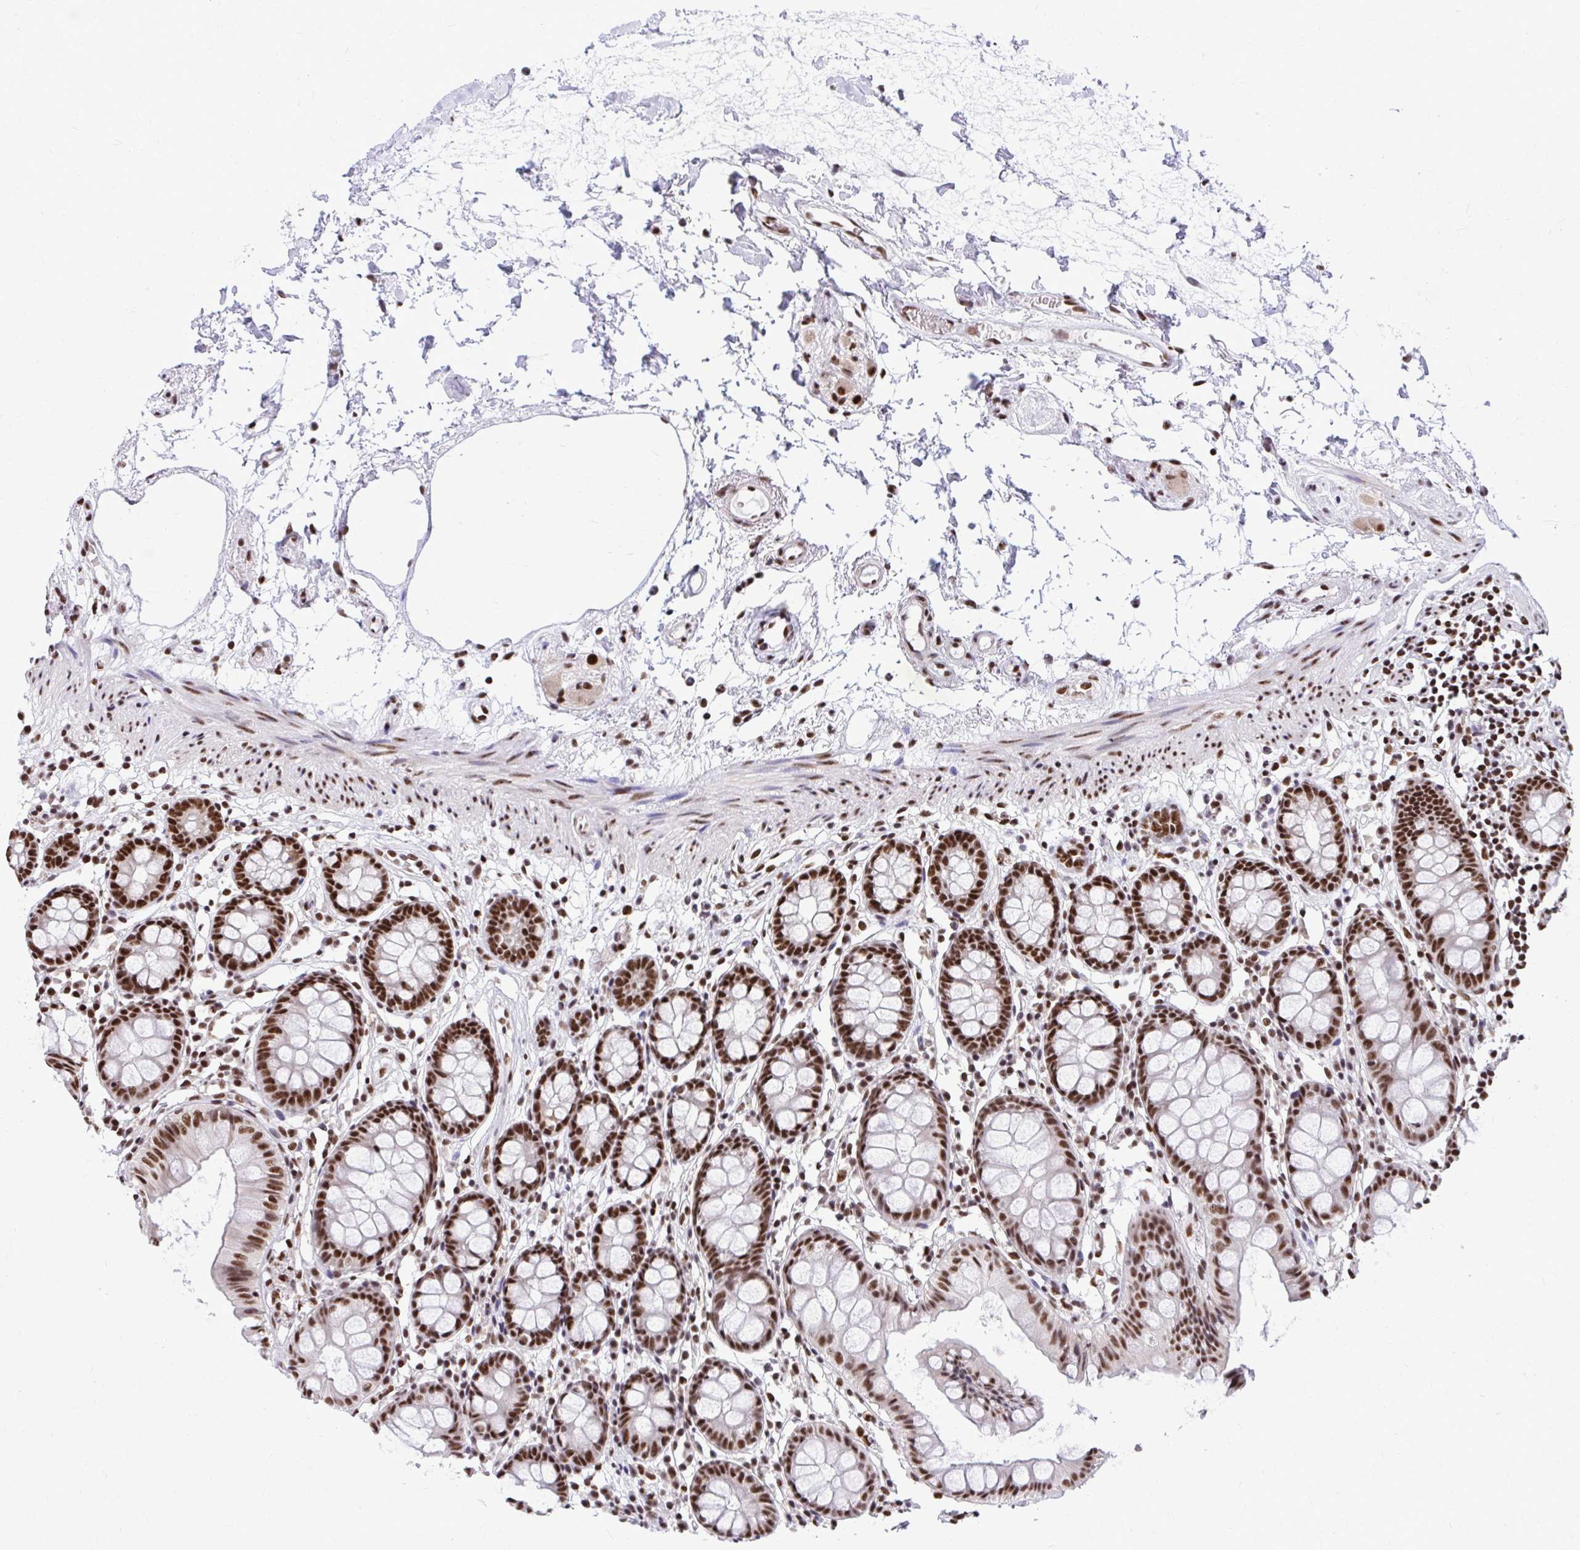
{"staining": {"intensity": "moderate", "quantity": "25%-75%", "location": "nuclear"}, "tissue": "colon", "cell_type": "Endothelial cells", "image_type": "normal", "snomed": [{"axis": "morphology", "description": "Normal tissue, NOS"}, {"axis": "topography", "description": "Colon"}], "caption": "Normal colon demonstrates moderate nuclear staining in approximately 25%-75% of endothelial cells, visualized by immunohistochemistry.", "gene": "PRPF19", "patient": {"sex": "female", "age": 84}}